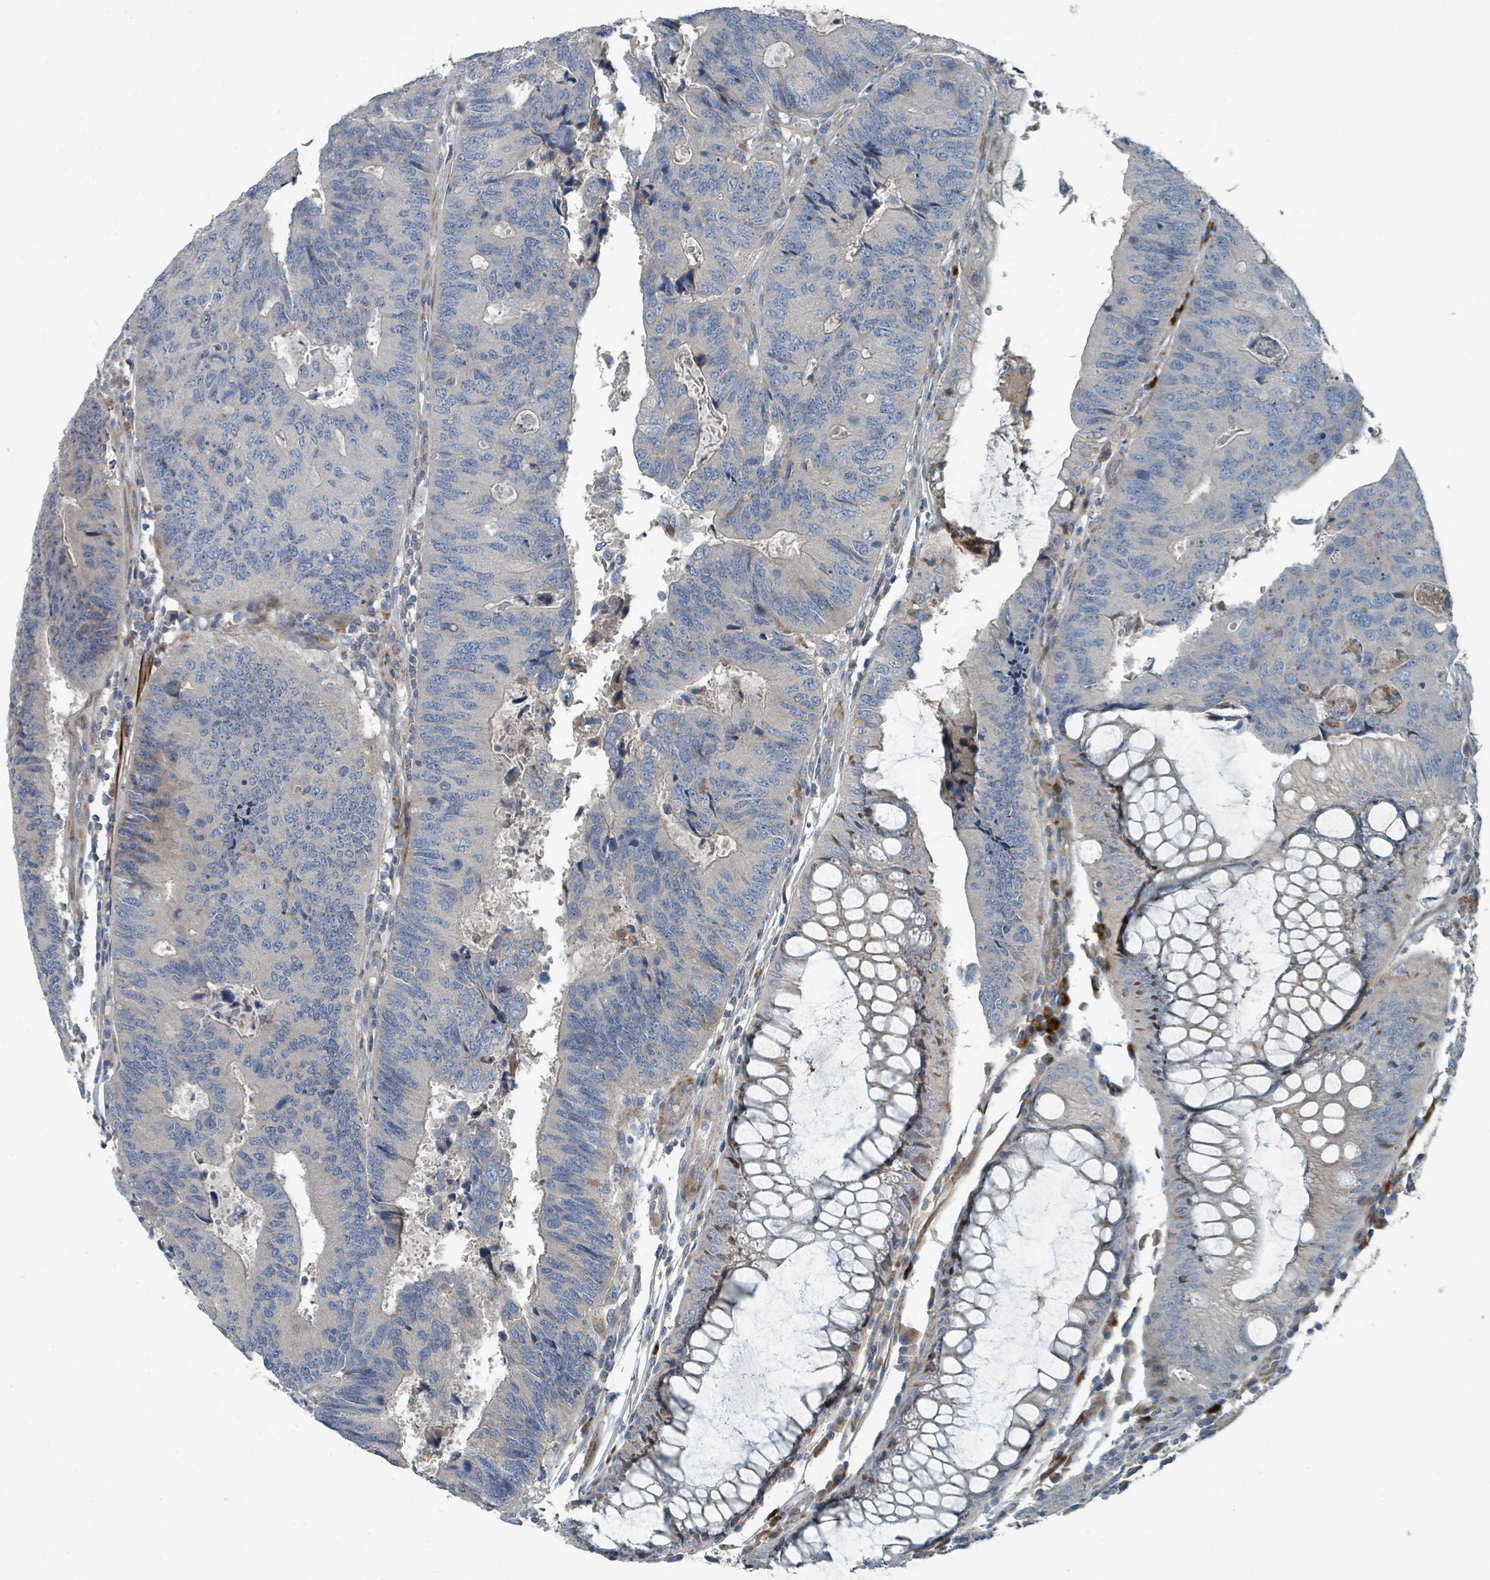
{"staining": {"intensity": "negative", "quantity": "none", "location": "none"}, "tissue": "colorectal cancer", "cell_type": "Tumor cells", "image_type": "cancer", "snomed": [{"axis": "morphology", "description": "Adenocarcinoma, NOS"}, {"axis": "topography", "description": "Colon"}], "caption": "This is an IHC photomicrograph of human colorectal adenocarcinoma. There is no staining in tumor cells.", "gene": "SLC44A5", "patient": {"sex": "female", "age": 67}}